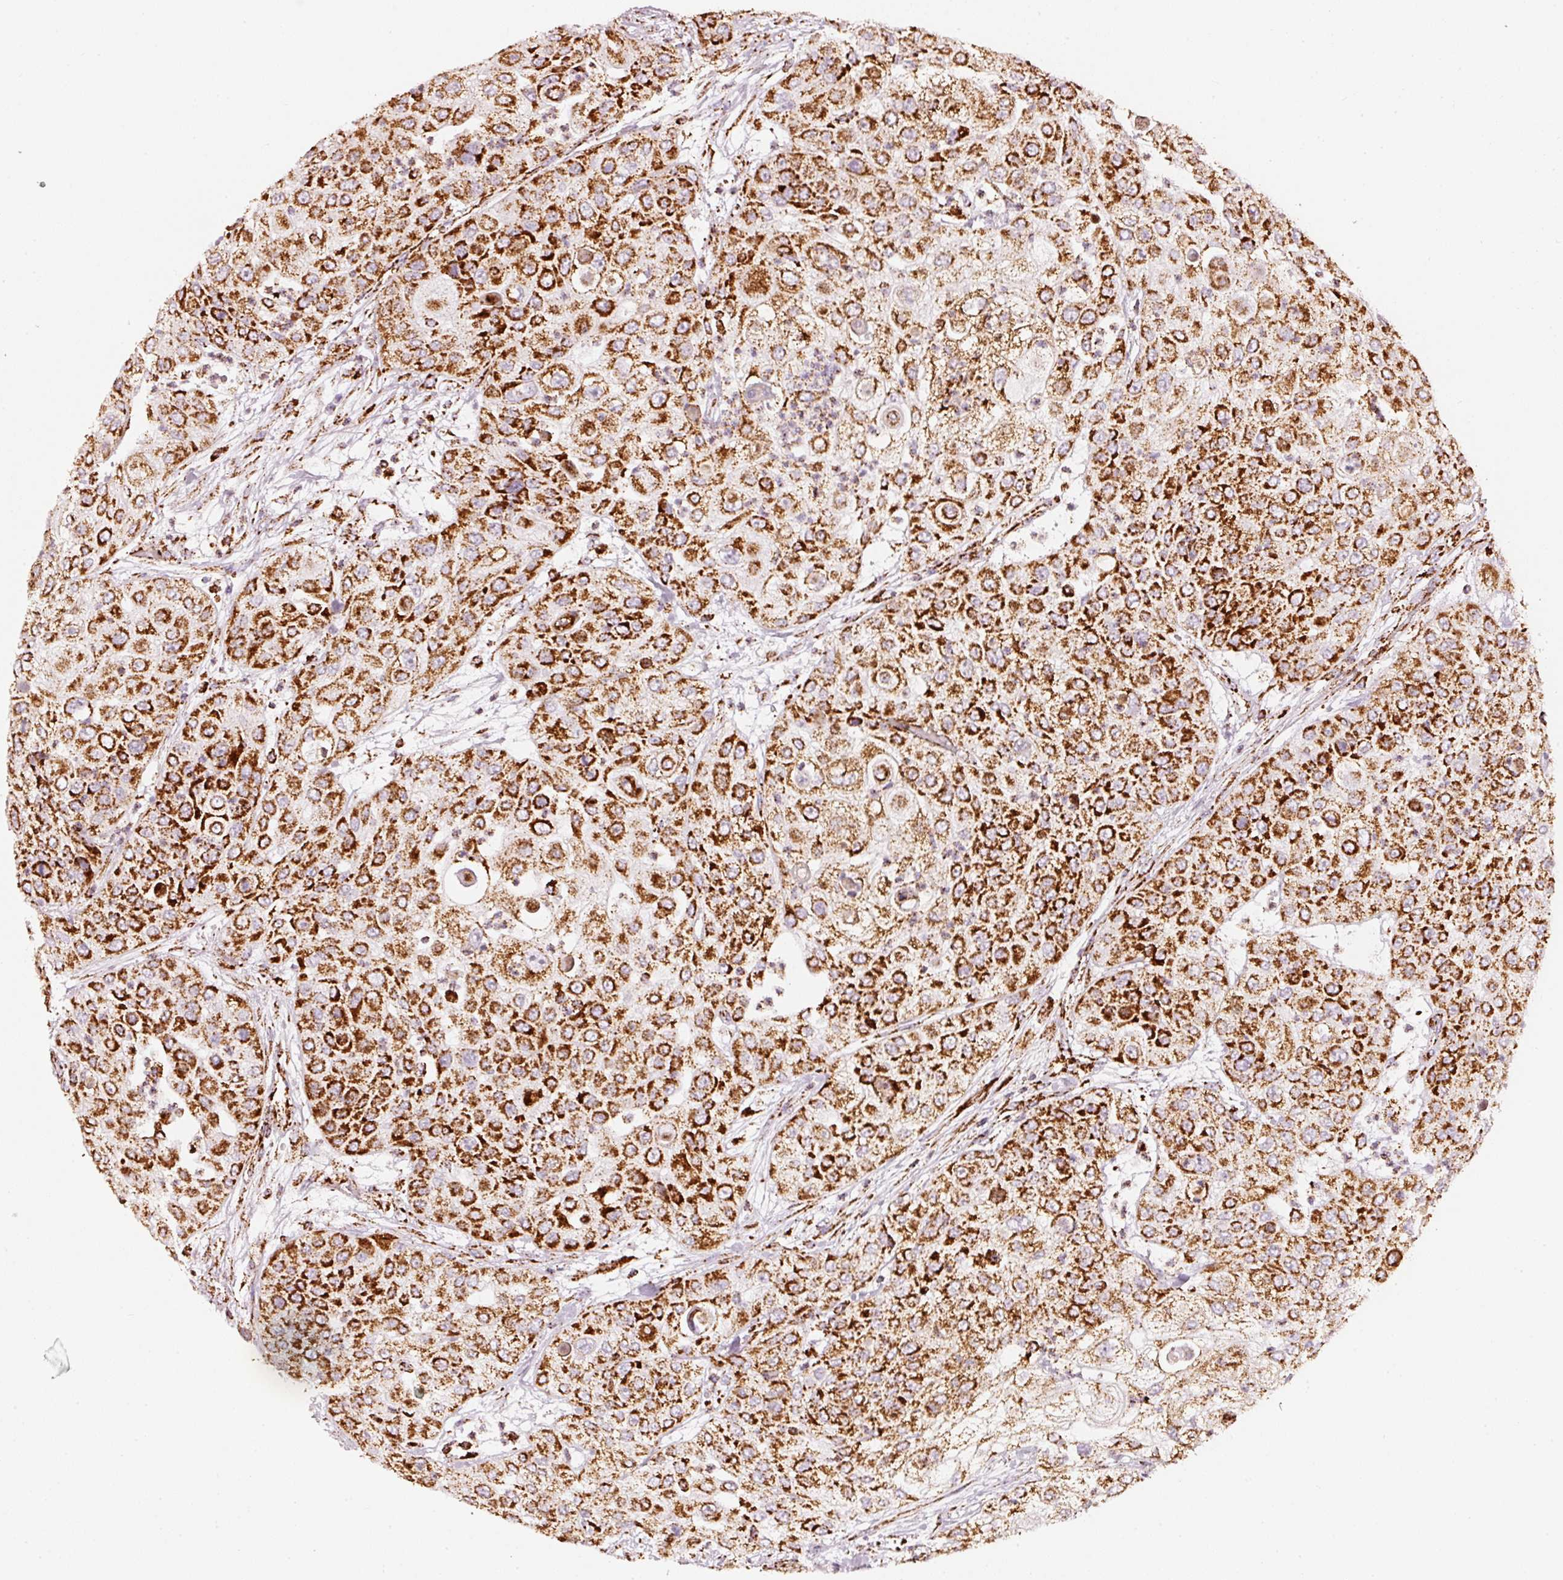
{"staining": {"intensity": "strong", "quantity": ">75%", "location": "cytoplasmic/membranous"}, "tissue": "urothelial cancer", "cell_type": "Tumor cells", "image_type": "cancer", "snomed": [{"axis": "morphology", "description": "Urothelial carcinoma, High grade"}, {"axis": "topography", "description": "Urinary bladder"}], "caption": "About >75% of tumor cells in urothelial cancer demonstrate strong cytoplasmic/membranous protein positivity as visualized by brown immunohistochemical staining.", "gene": "UQCRC1", "patient": {"sex": "female", "age": 79}}